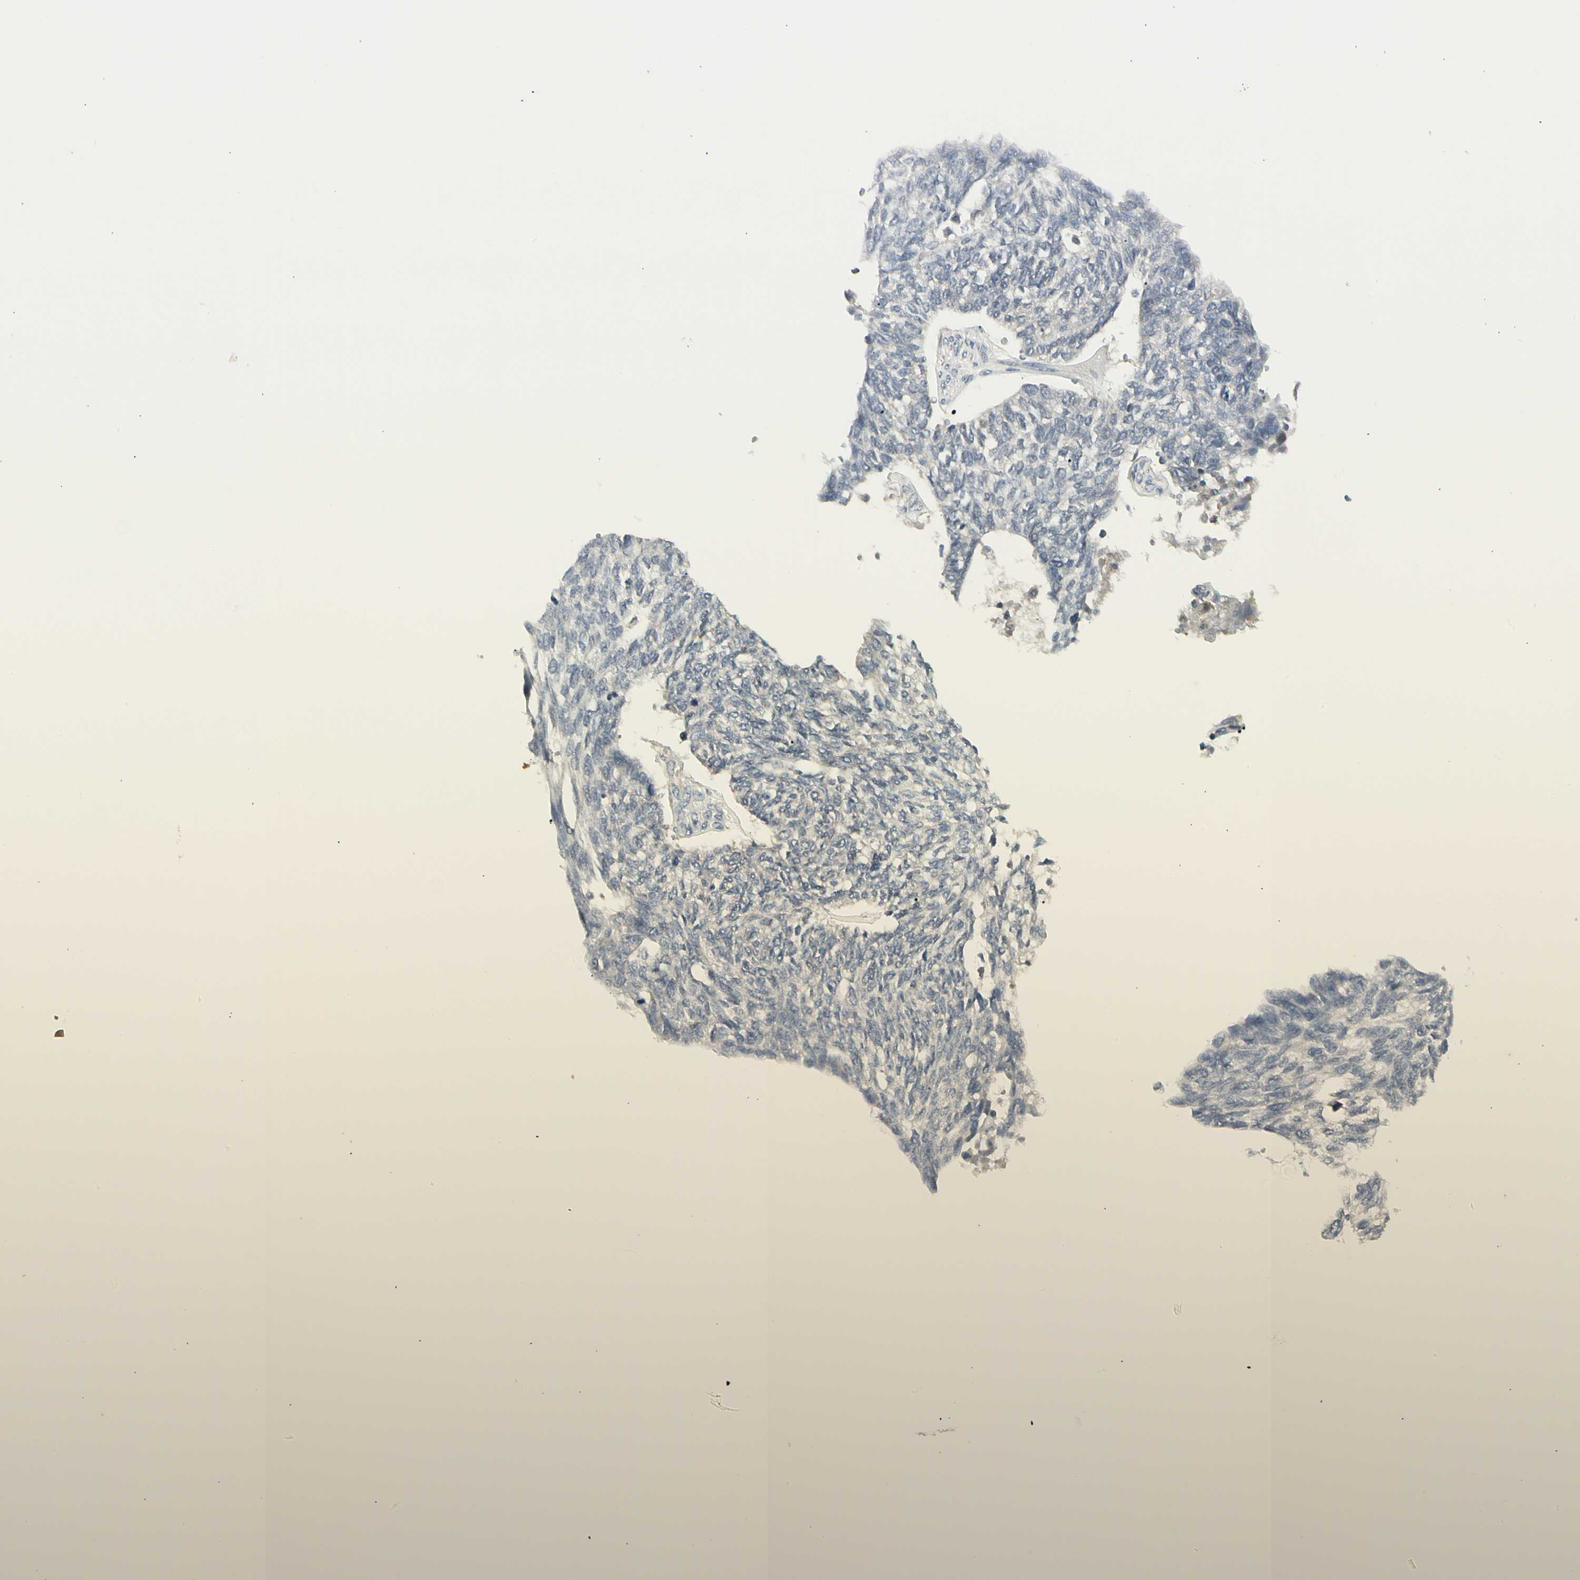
{"staining": {"intensity": "negative", "quantity": "none", "location": "none"}, "tissue": "ovarian cancer", "cell_type": "Tumor cells", "image_type": "cancer", "snomed": [{"axis": "morphology", "description": "Cystadenocarcinoma, serous, NOS"}, {"axis": "topography", "description": "Ovary"}], "caption": "Photomicrograph shows no significant protein expression in tumor cells of ovarian serous cystadenocarcinoma.", "gene": "GRN", "patient": {"sex": "female", "age": 79}}